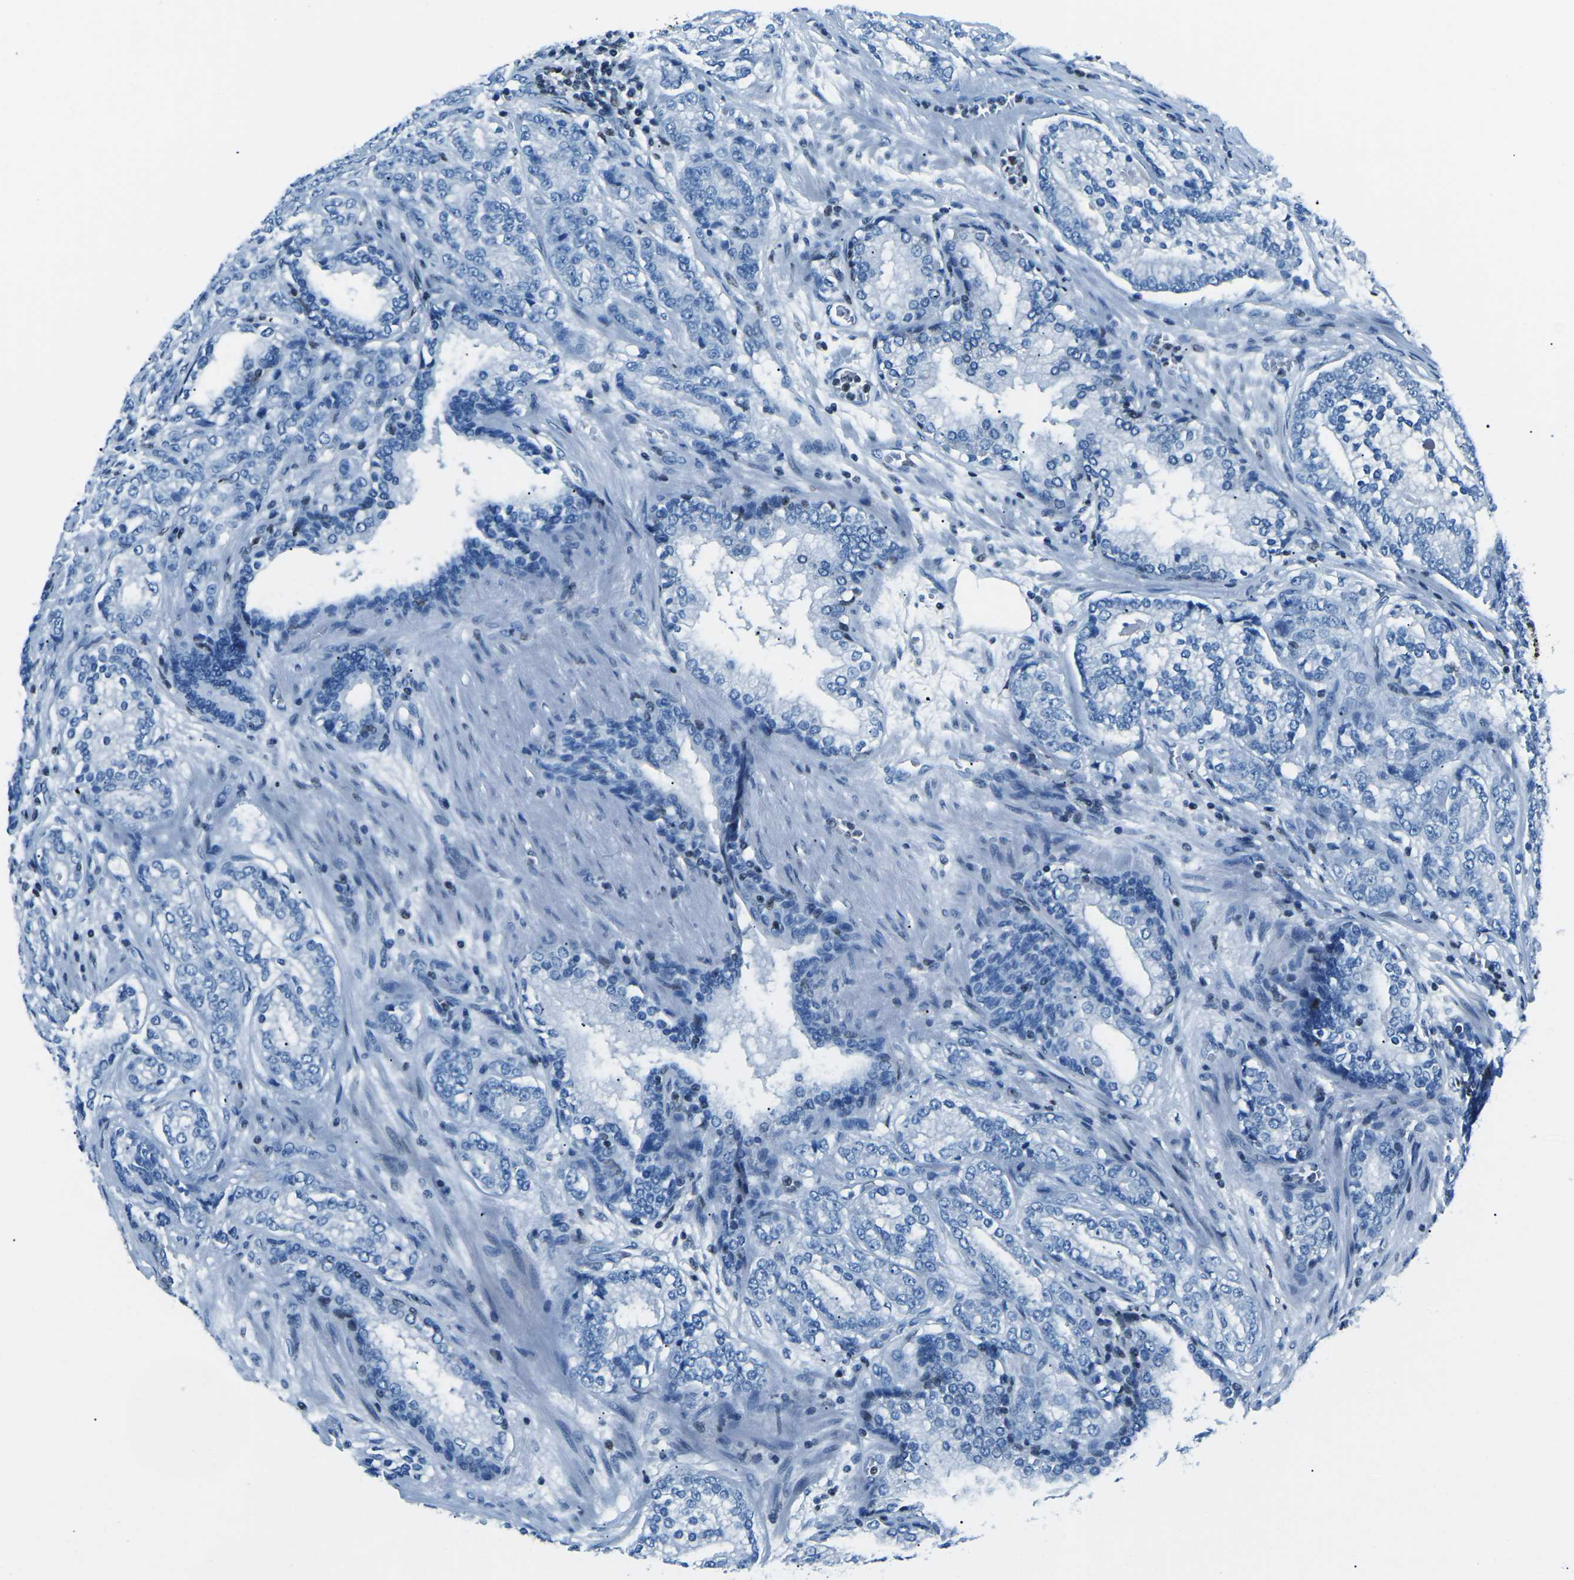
{"staining": {"intensity": "negative", "quantity": "none", "location": "none"}, "tissue": "prostate cancer", "cell_type": "Tumor cells", "image_type": "cancer", "snomed": [{"axis": "morphology", "description": "Adenocarcinoma, High grade"}, {"axis": "topography", "description": "Prostate"}], "caption": "An IHC photomicrograph of prostate cancer (adenocarcinoma (high-grade)) is shown. There is no staining in tumor cells of prostate cancer (adenocarcinoma (high-grade)).", "gene": "CELF2", "patient": {"sex": "male", "age": 61}}